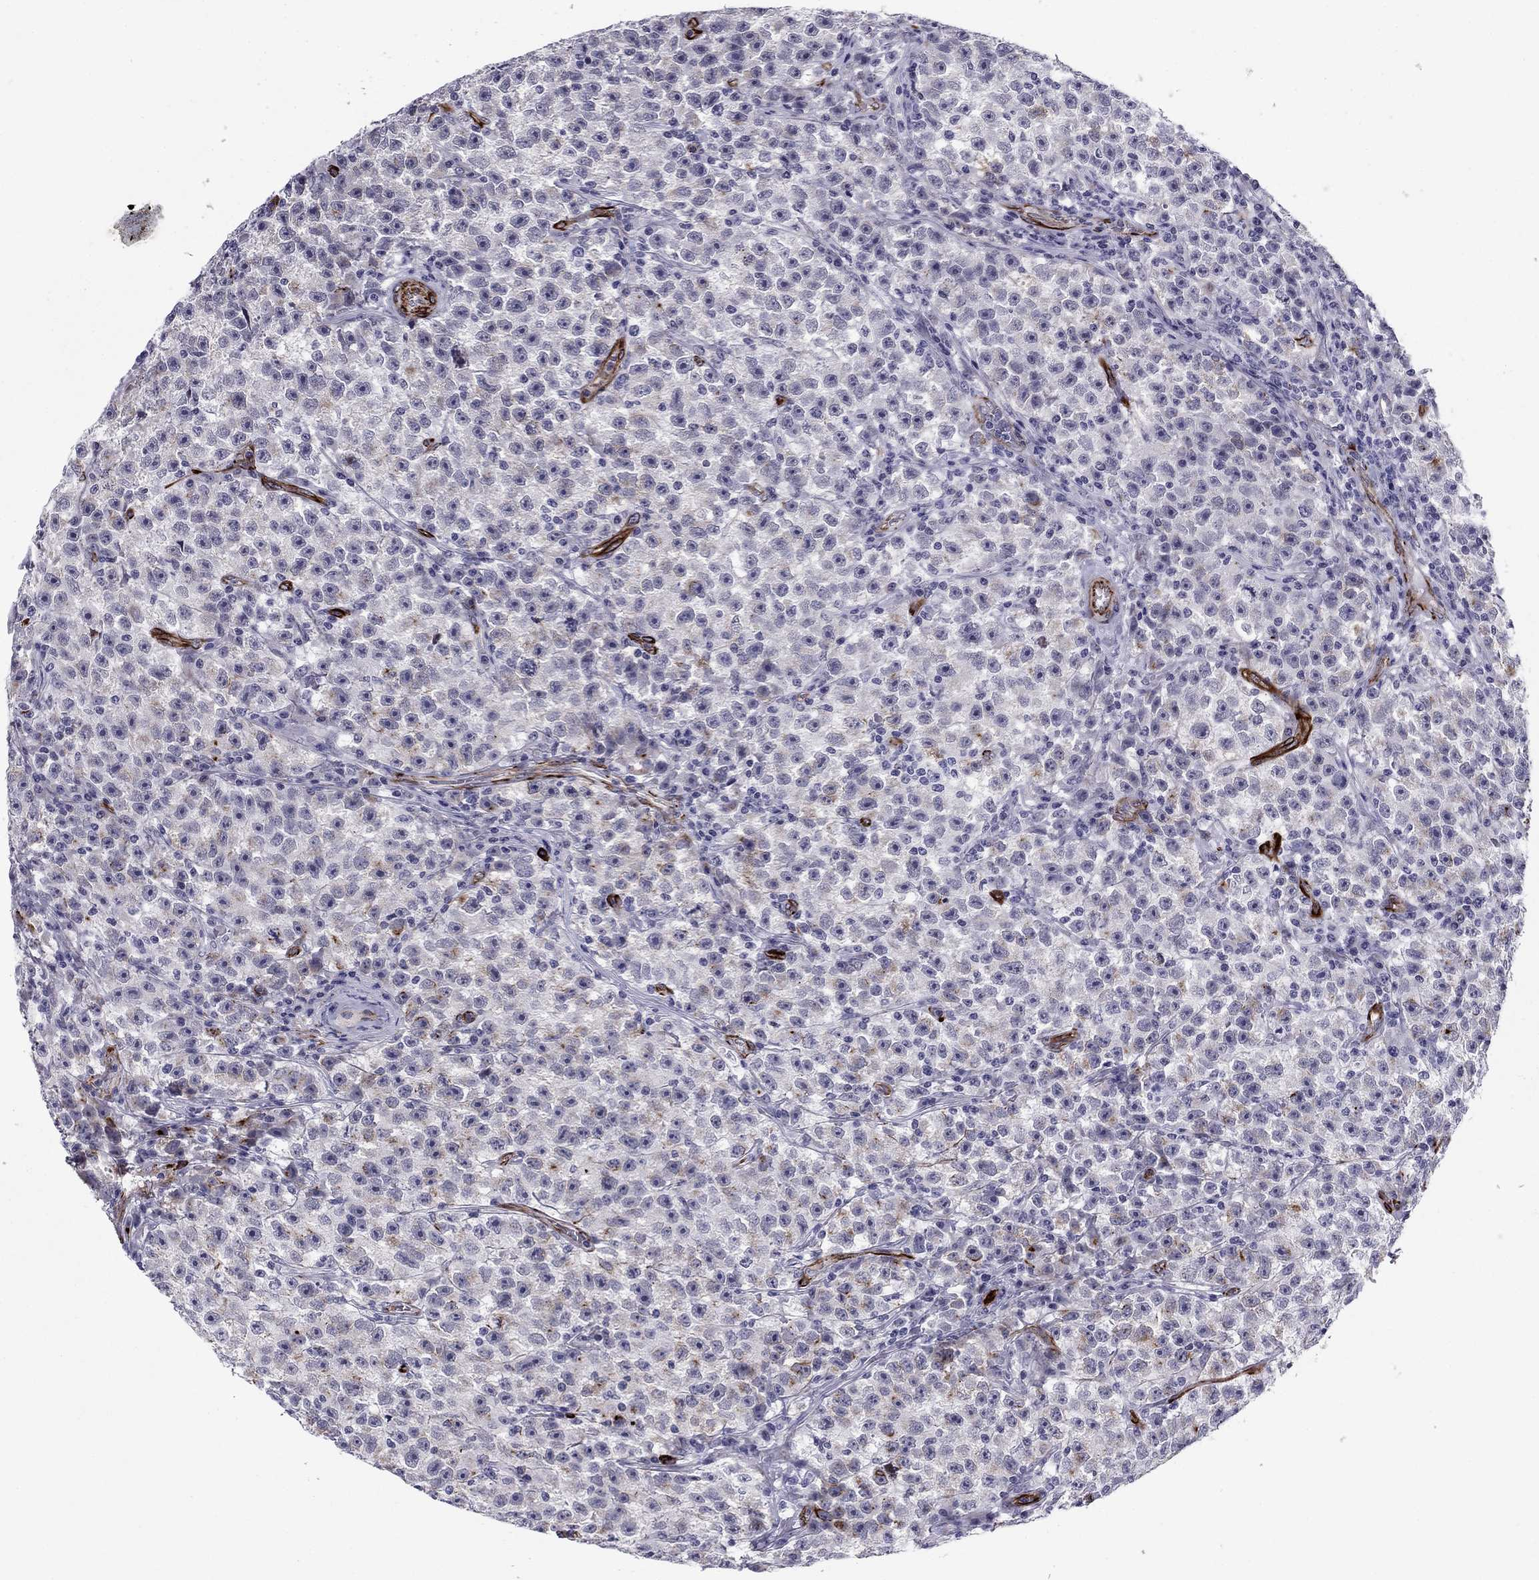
{"staining": {"intensity": "negative", "quantity": "none", "location": "none"}, "tissue": "testis cancer", "cell_type": "Tumor cells", "image_type": "cancer", "snomed": [{"axis": "morphology", "description": "Seminoma, NOS"}, {"axis": "topography", "description": "Testis"}], "caption": "Tumor cells are negative for brown protein staining in testis cancer.", "gene": "ANKS4B", "patient": {"sex": "male", "age": 22}}